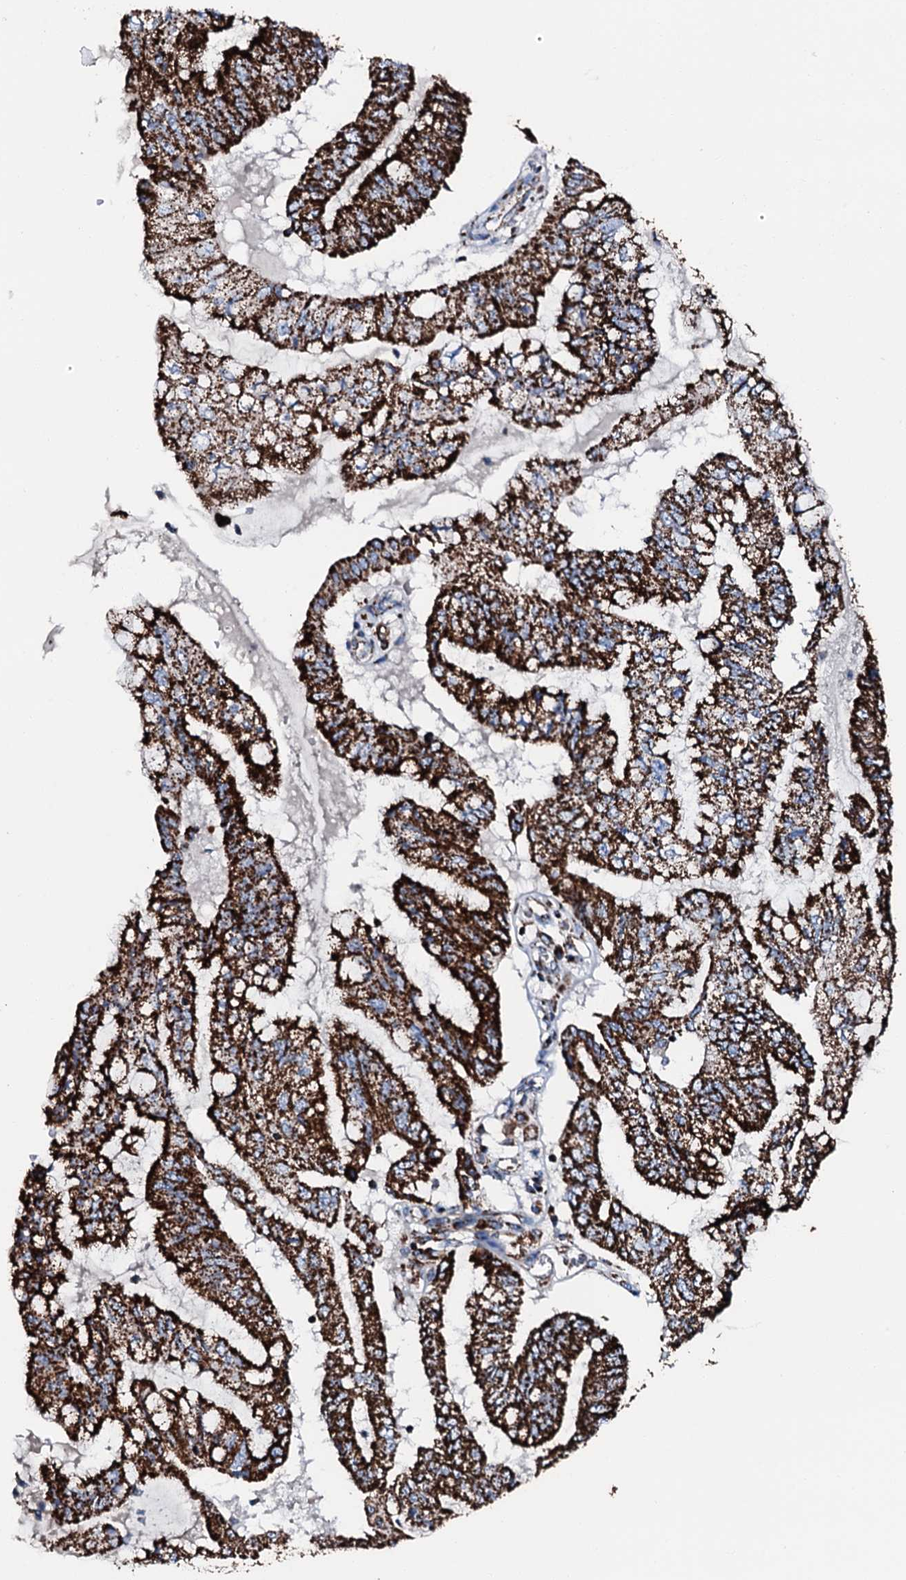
{"staining": {"intensity": "strong", "quantity": ">75%", "location": "cytoplasmic/membranous"}, "tissue": "pancreatic cancer", "cell_type": "Tumor cells", "image_type": "cancer", "snomed": [{"axis": "morphology", "description": "Adenocarcinoma, NOS"}, {"axis": "topography", "description": "Pancreas"}], "caption": "About >75% of tumor cells in human adenocarcinoma (pancreatic) show strong cytoplasmic/membranous protein staining as visualized by brown immunohistochemical staining.", "gene": "HADH", "patient": {"sex": "female", "age": 73}}